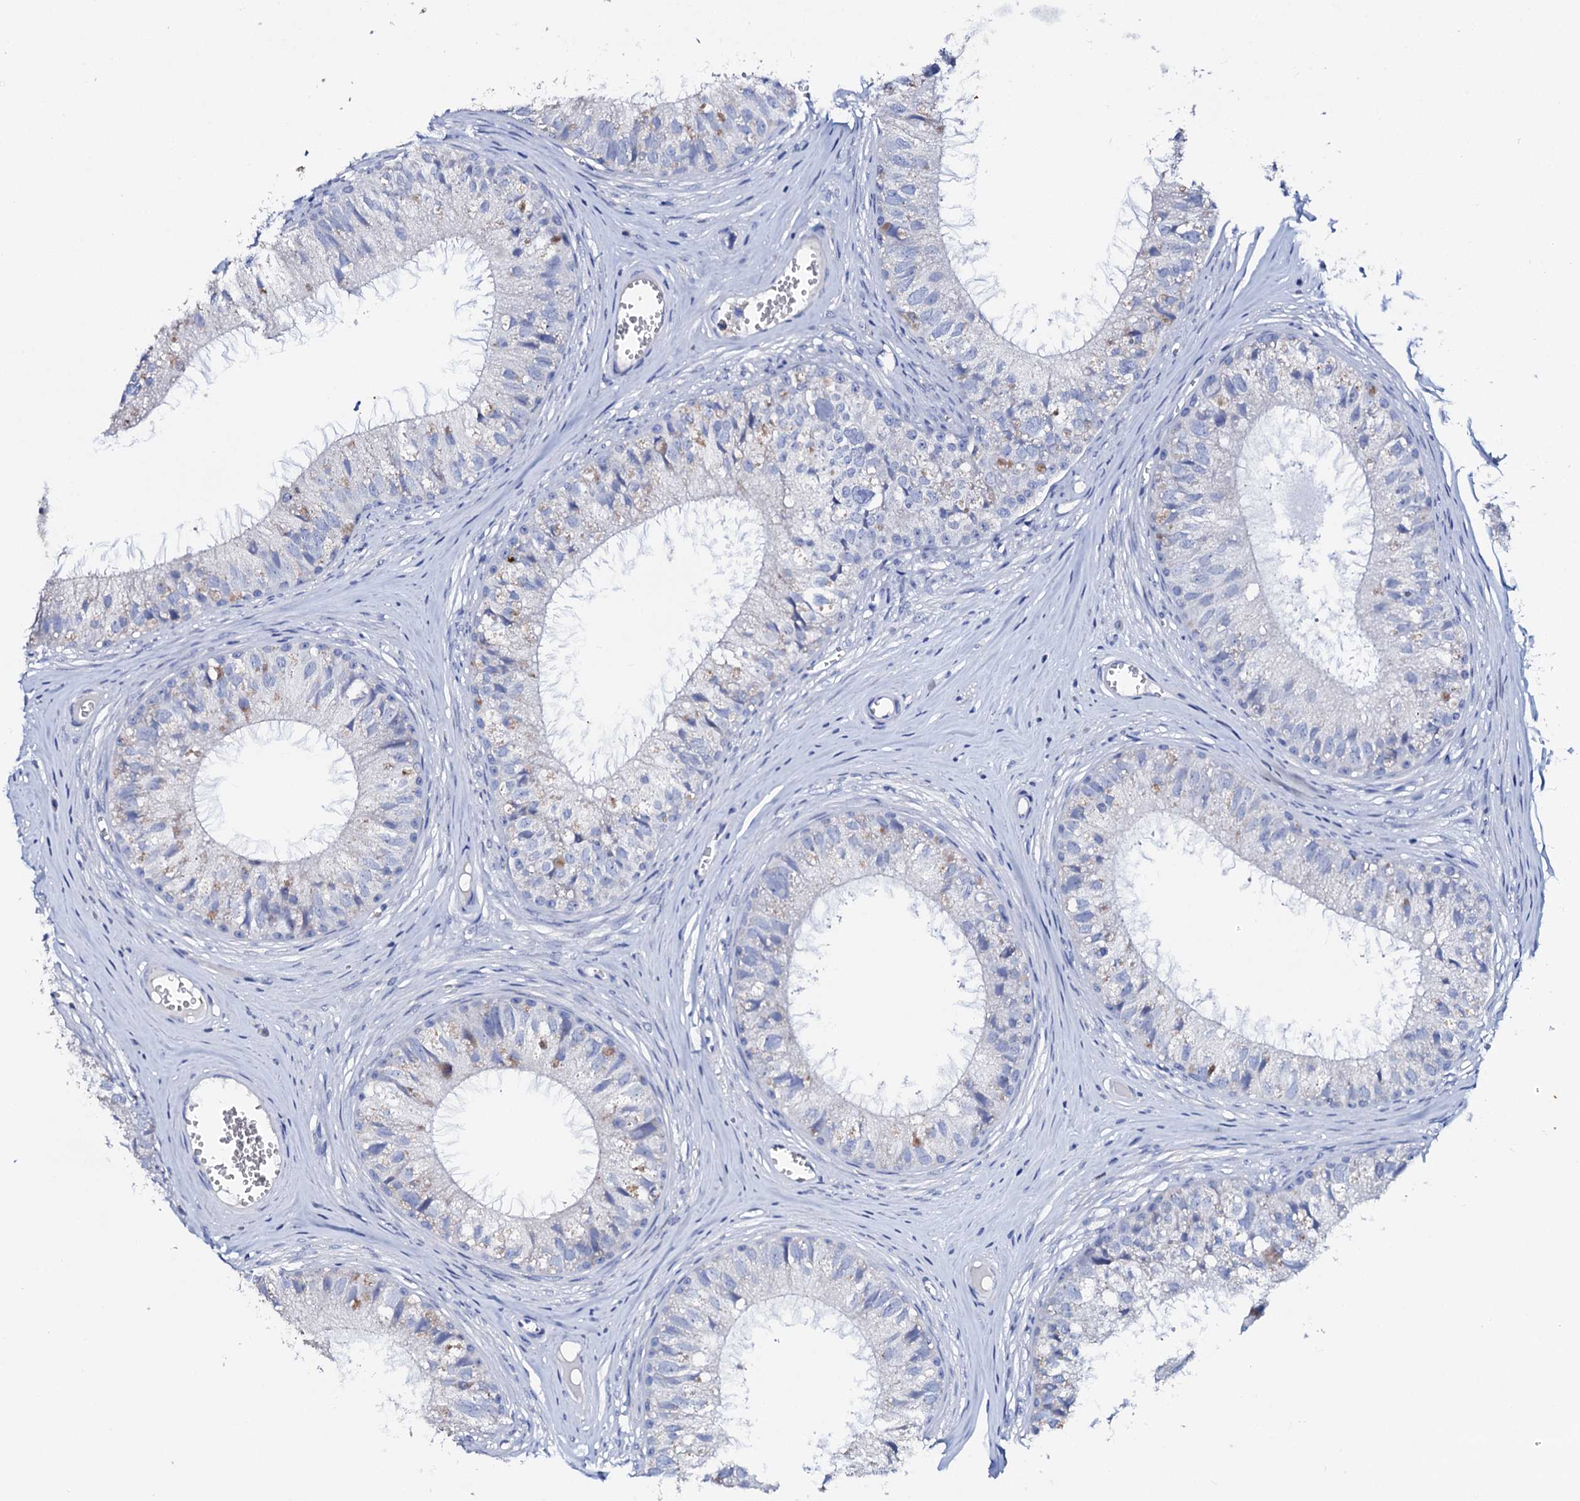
{"staining": {"intensity": "negative", "quantity": "none", "location": "none"}, "tissue": "epididymis", "cell_type": "Glandular cells", "image_type": "normal", "snomed": [{"axis": "morphology", "description": "Normal tissue, NOS"}, {"axis": "topography", "description": "Epididymis"}], "caption": "Immunohistochemistry (IHC) of unremarkable human epididymis reveals no expression in glandular cells.", "gene": "AMER2", "patient": {"sex": "male", "age": 36}}